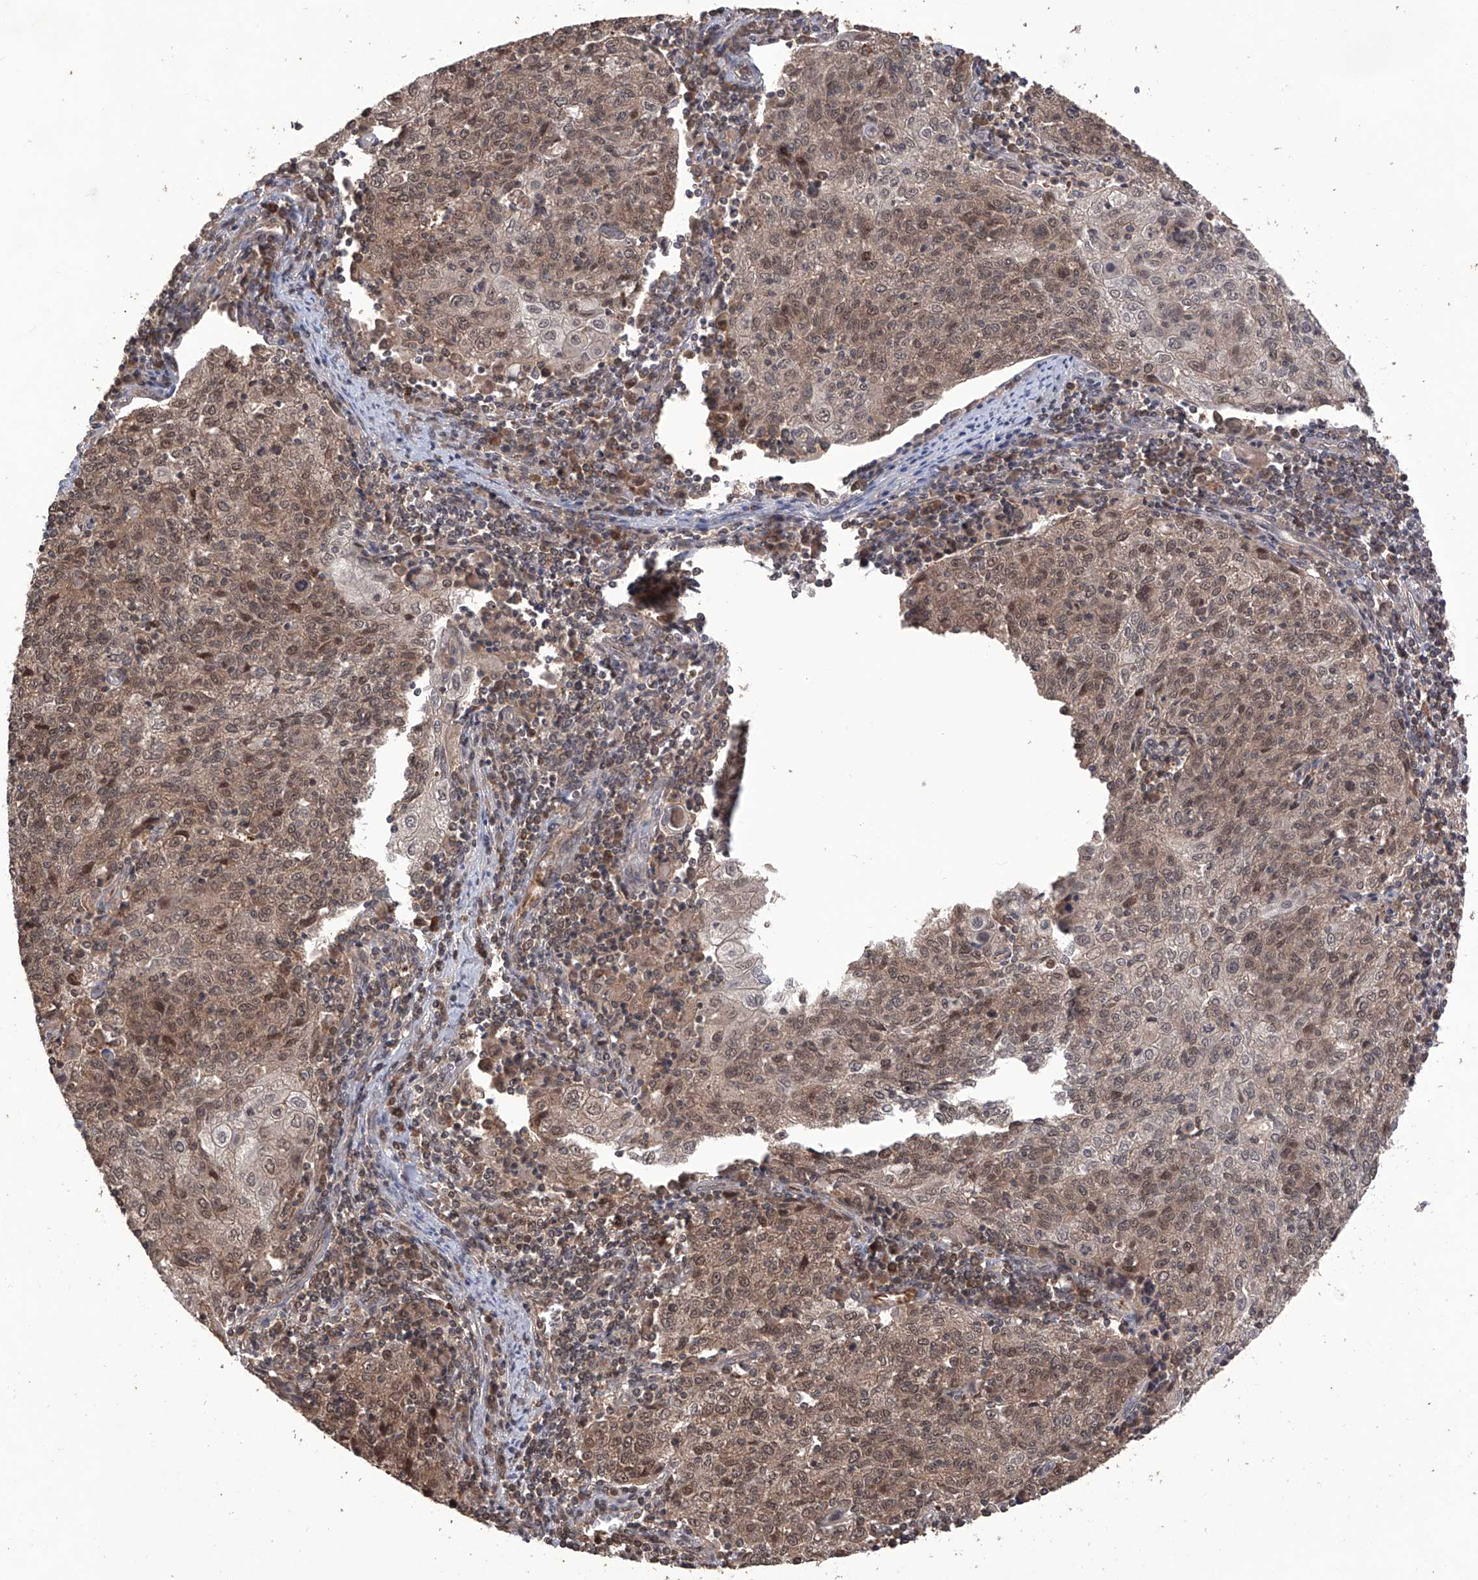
{"staining": {"intensity": "moderate", "quantity": ">75%", "location": "cytoplasmic/membranous,nuclear"}, "tissue": "cervical cancer", "cell_type": "Tumor cells", "image_type": "cancer", "snomed": [{"axis": "morphology", "description": "Squamous cell carcinoma, NOS"}, {"axis": "topography", "description": "Cervix"}], "caption": "This histopathology image shows immunohistochemistry staining of cervical cancer (squamous cell carcinoma), with medium moderate cytoplasmic/membranous and nuclear positivity in approximately >75% of tumor cells.", "gene": "LYSMD4", "patient": {"sex": "female", "age": 48}}